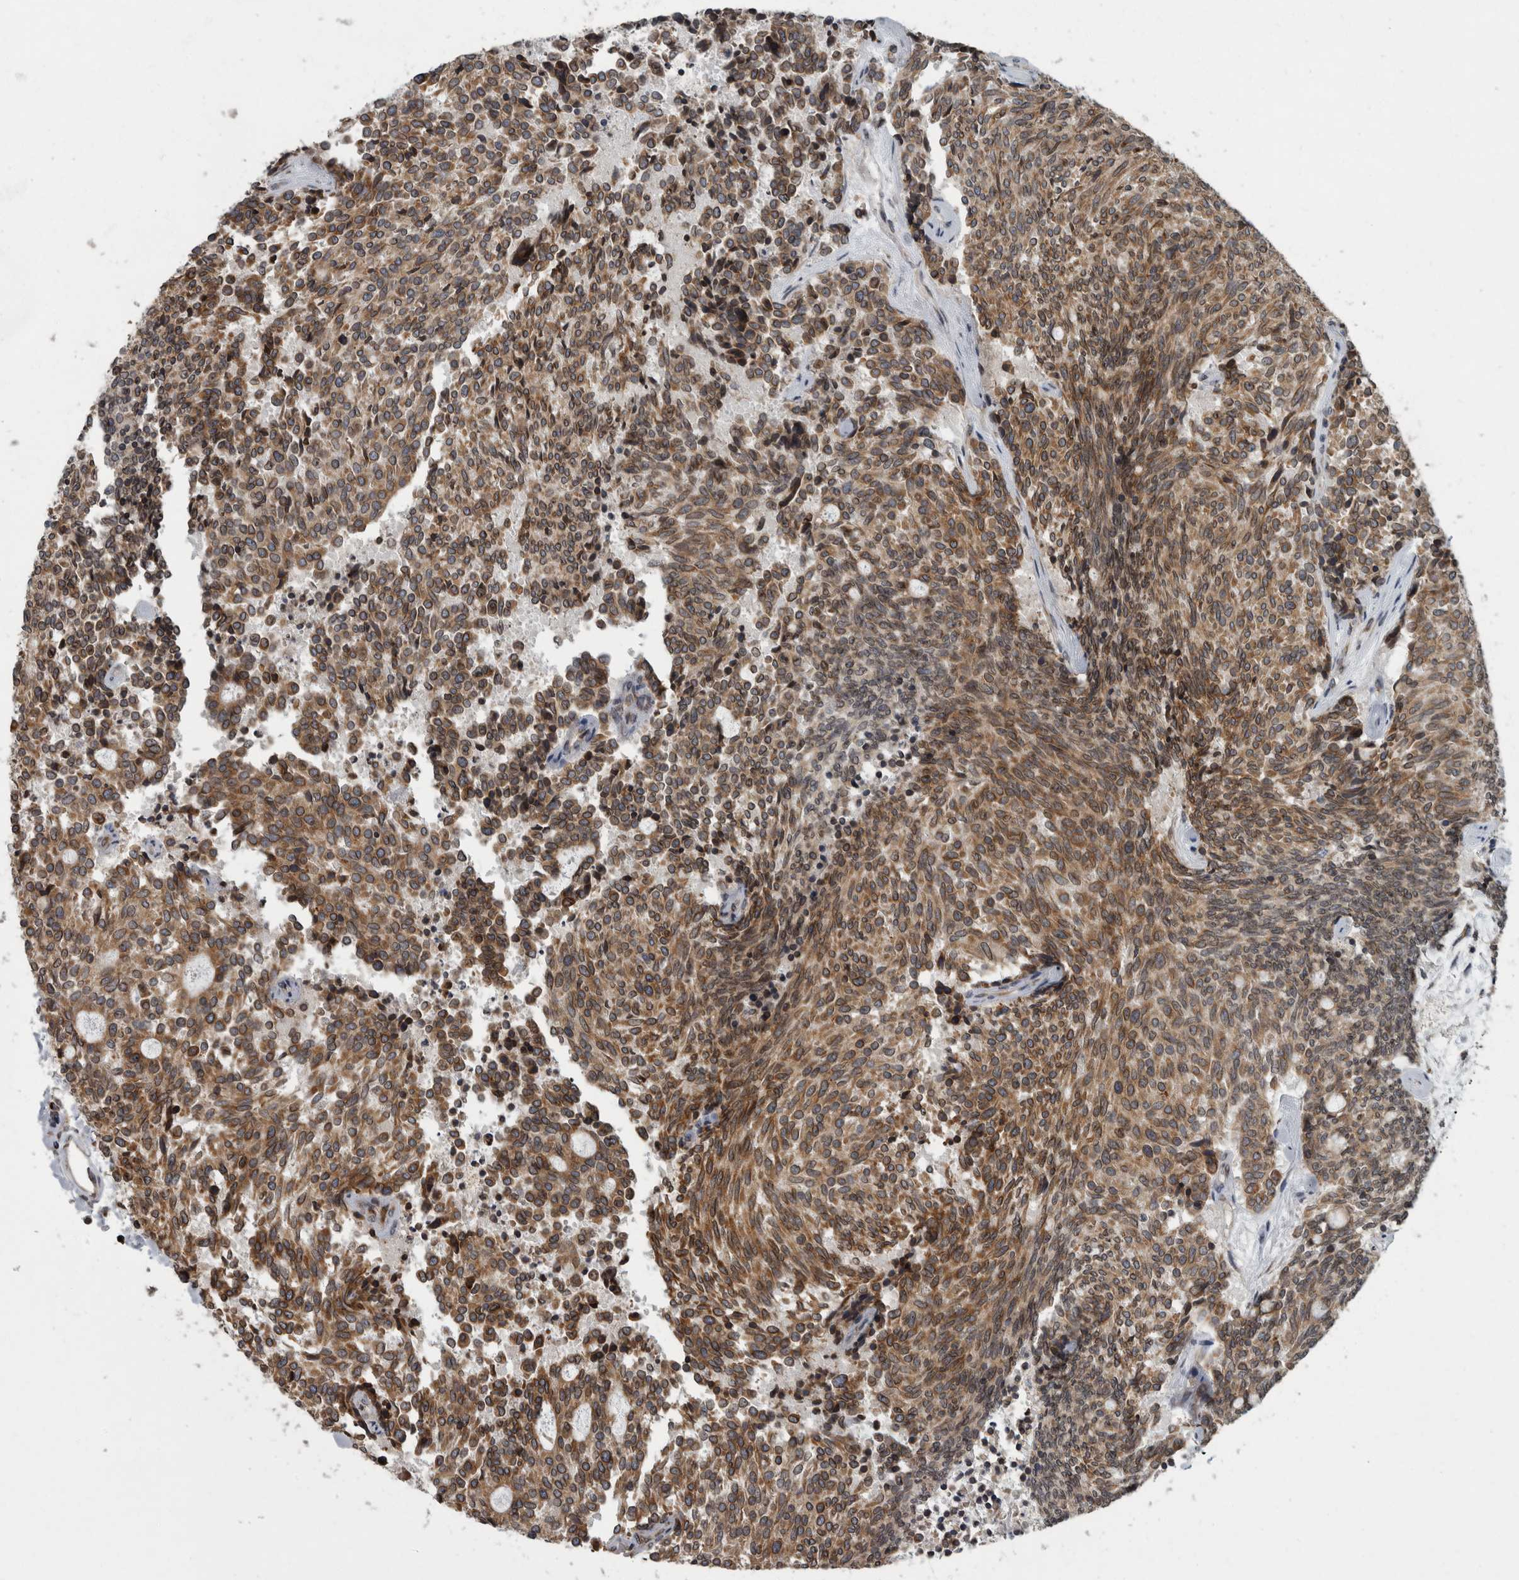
{"staining": {"intensity": "moderate", "quantity": ">75%", "location": "cytoplasmic/membranous"}, "tissue": "carcinoid", "cell_type": "Tumor cells", "image_type": "cancer", "snomed": [{"axis": "morphology", "description": "Carcinoid, malignant, NOS"}, {"axis": "topography", "description": "Pancreas"}], "caption": "This image reveals carcinoid stained with immunohistochemistry (IHC) to label a protein in brown. The cytoplasmic/membranous of tumor cells show moderate positivity for the protein. Nuclei are counter-stained blue.", "gene": "LMAN2L", "patient": {"sex": "female", "age": 54}}